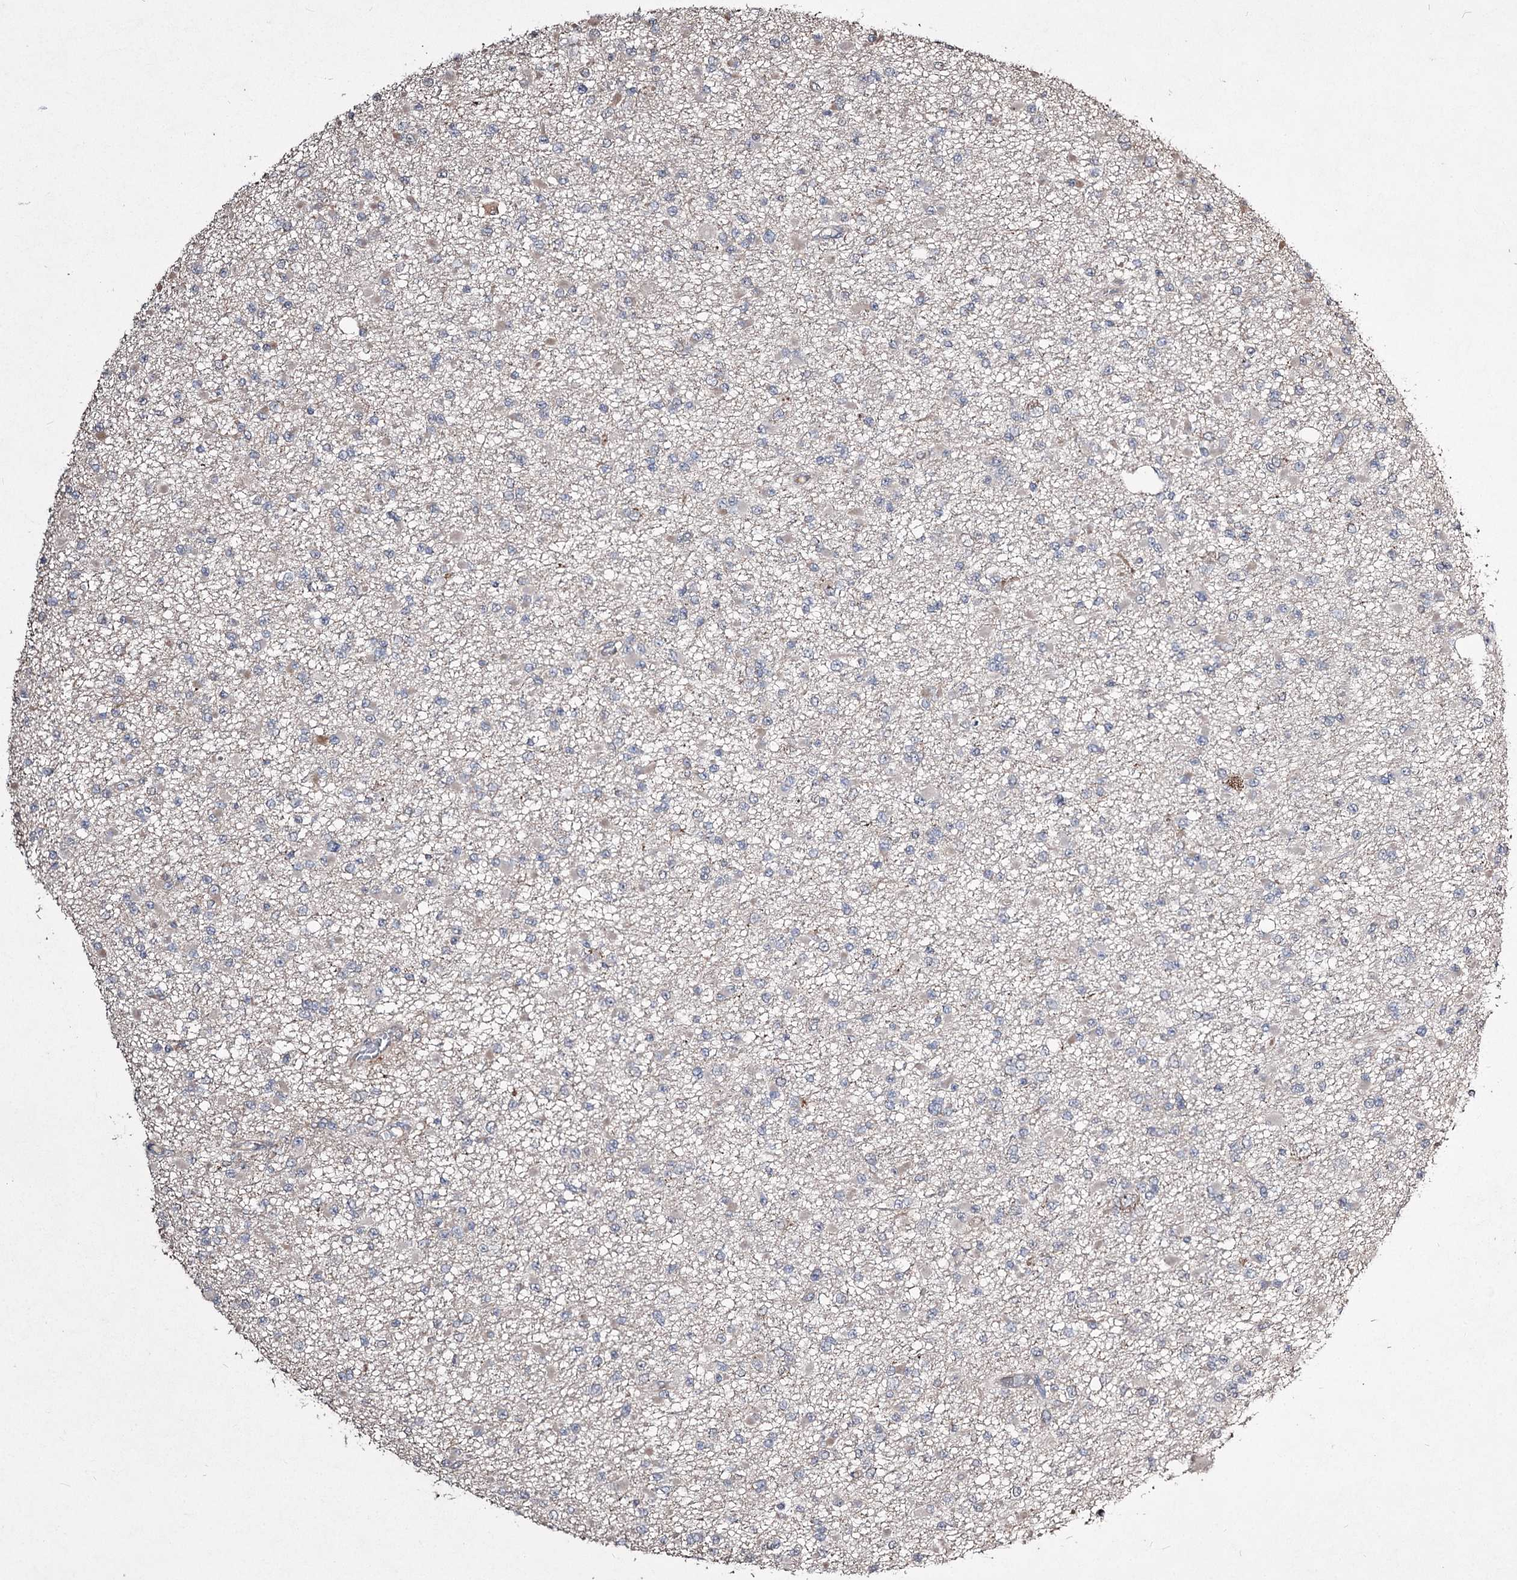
{"staining": {"intensity": "negative", "quantity": "none", "location": "none"}, "tissue": "glioma", "cell_type": "Tumor cells", "image_type": "cancer", "snomed": [{"axis": "morphology", "description": "Glioma, malignant, Low grade"}, {"axis": "topography", "description": "Brain"}], "caption": "Immunohistochemistry of human malignant glioma (low-grade) shows no staining in tumor cells.", "gene": "CPNE8", "patient": {"sex": "female", "age": 22}}